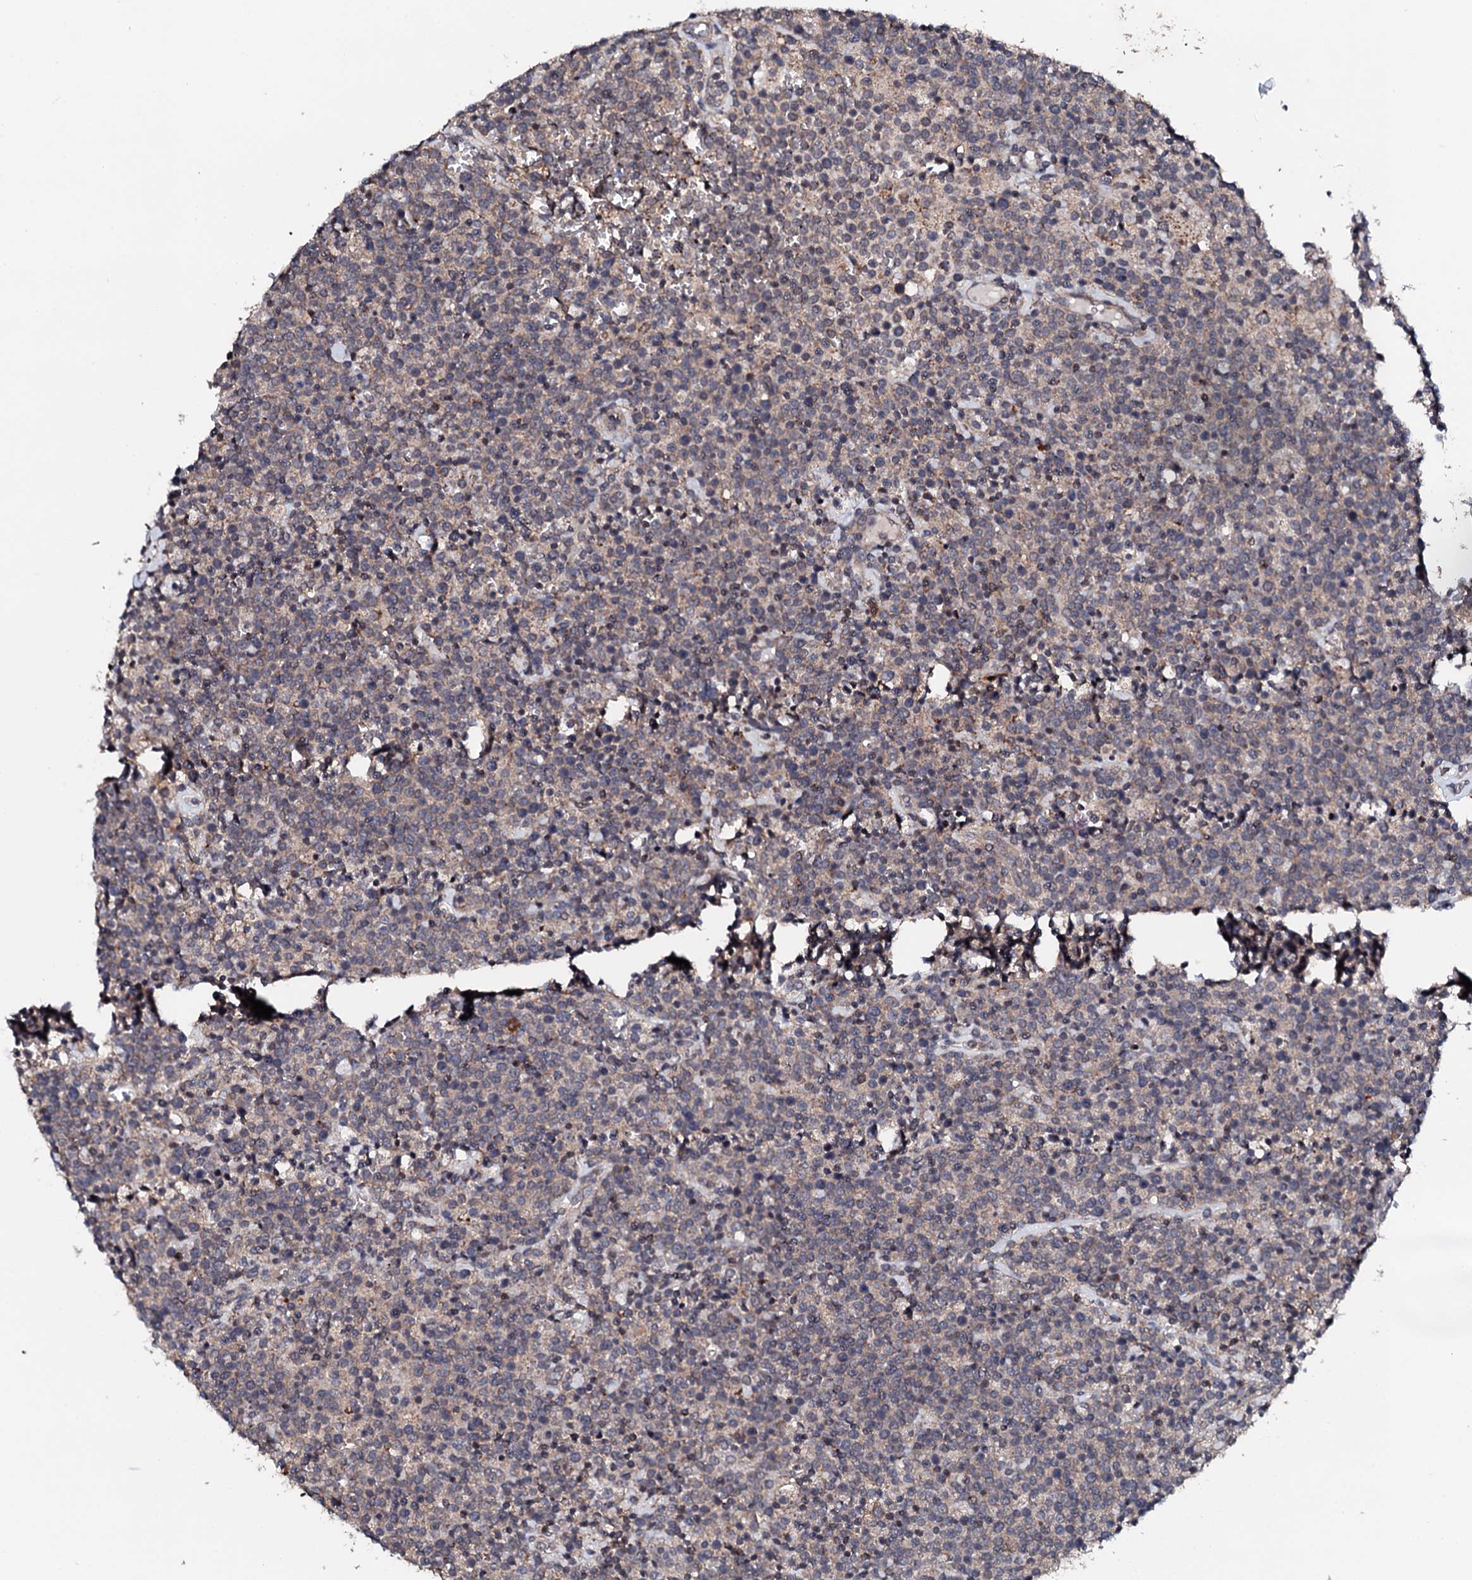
{"staining": {"intensity": "weak", "quantity": "25%-75%", "location": "cytoplasmic/membranous"}, "tissue": "lymphoma", "cell_type": "Tumor cells", "image_type": "cancer", "snomed": [{"axis": "morphology", "description": "Malignant lymphoma, non-Hodgkin's type, High grade"}, {"axis": "topography", "description": "Lymph node"}], "caption": "High-magnification brightfield microscopy of malignant lymphoma, non-Hodgkin's type (high-grade) stained with DAB (brown) and counterstained with hematoxylin (blue). tumor cells exhibit weak cytoplasmic/membranous expression is appreciated in approximately25%-75% of cells.", "gene": "EDC3", "patient": {"sex": "male", "age": 61}}